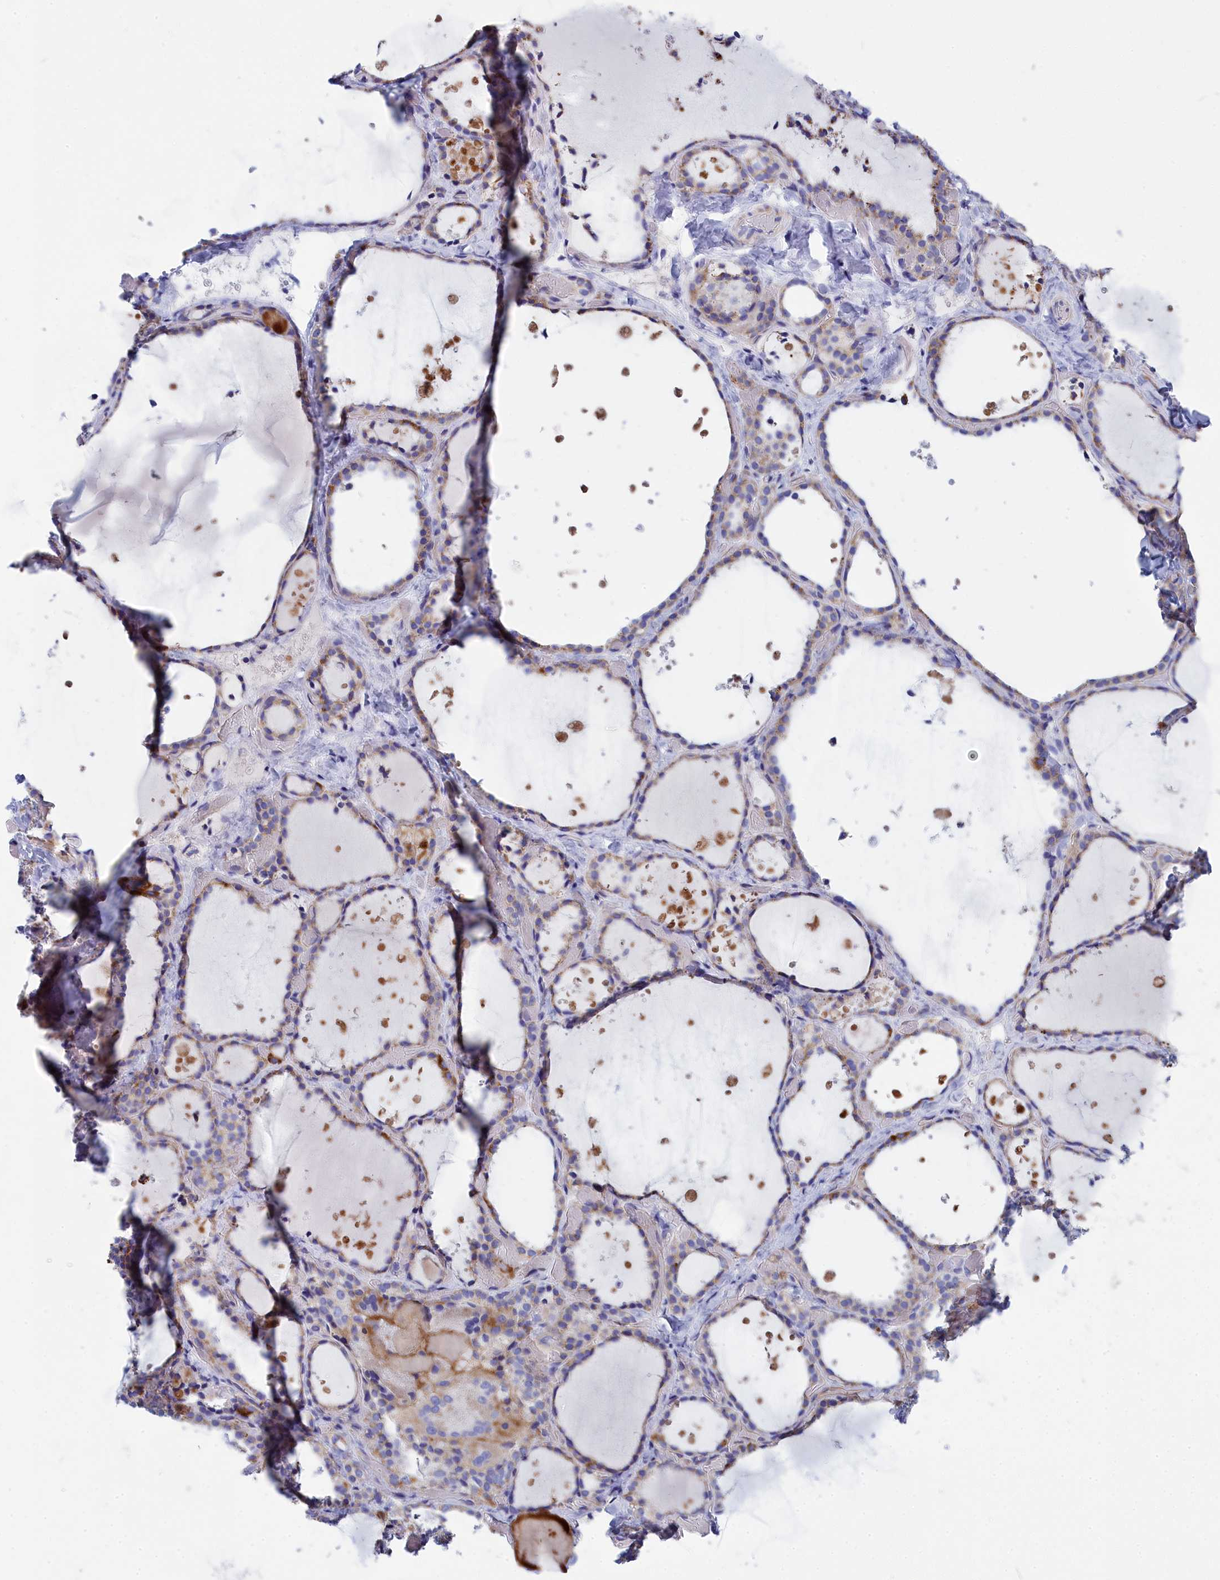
{"staining": {"intensity": "weak", "quantity": ">75%", "location": "cytoplasmic/membranous"}, "tissue": "thyroid gland", "cell_type": "Glandular cells", "image_type": "normal", "snomed": [{"axis": "morphology", "description": "Normal tissue, NOS"}, {"axis": "topography", "description": "Thyroid gland"}], "caption": "Weak cytoplasmic/membranous protein positivity is present in about >75% of glandular cells in thyroid gland.", "gene": "CCRL2", "patient": {"sex": "female", "age": 44}}